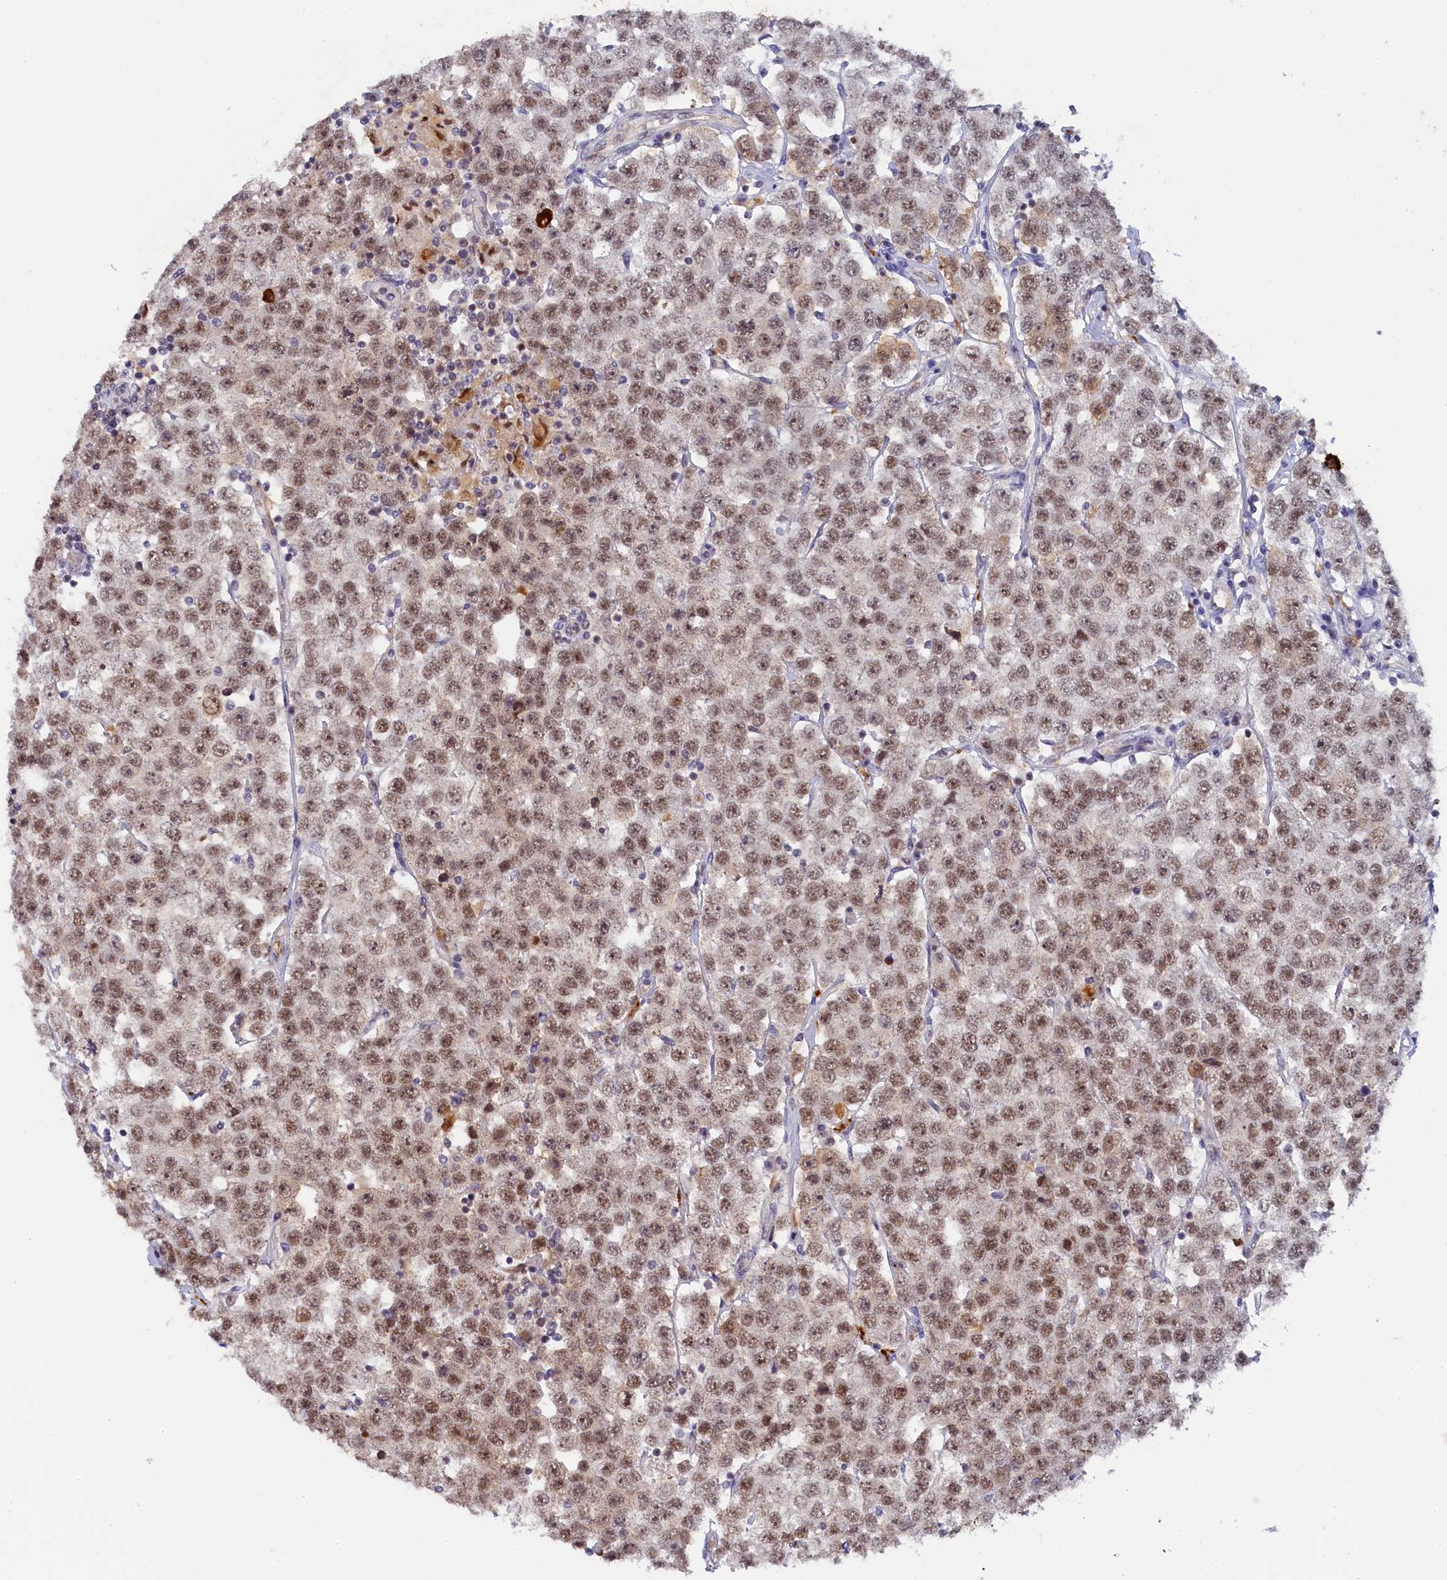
{"staining": {"intensity": "moderate", "quantity": ">75%", "location": "nuclear"}, "tissue": "testis cancer", "cell_type": "Tumor cells", "image_type": "cancer", "snomed": [{"axis": "morphology", "description": "Seminoma, NOS"}, {"axis": "topography", "description": "Testis"}], "caption": "A medium amount of moderate nuclear positivity is identified in approximately >75% of tumor cells in testis cancer tissue.", "gene": "INTS14", "patient": {"sex": "male", "age": 28}}